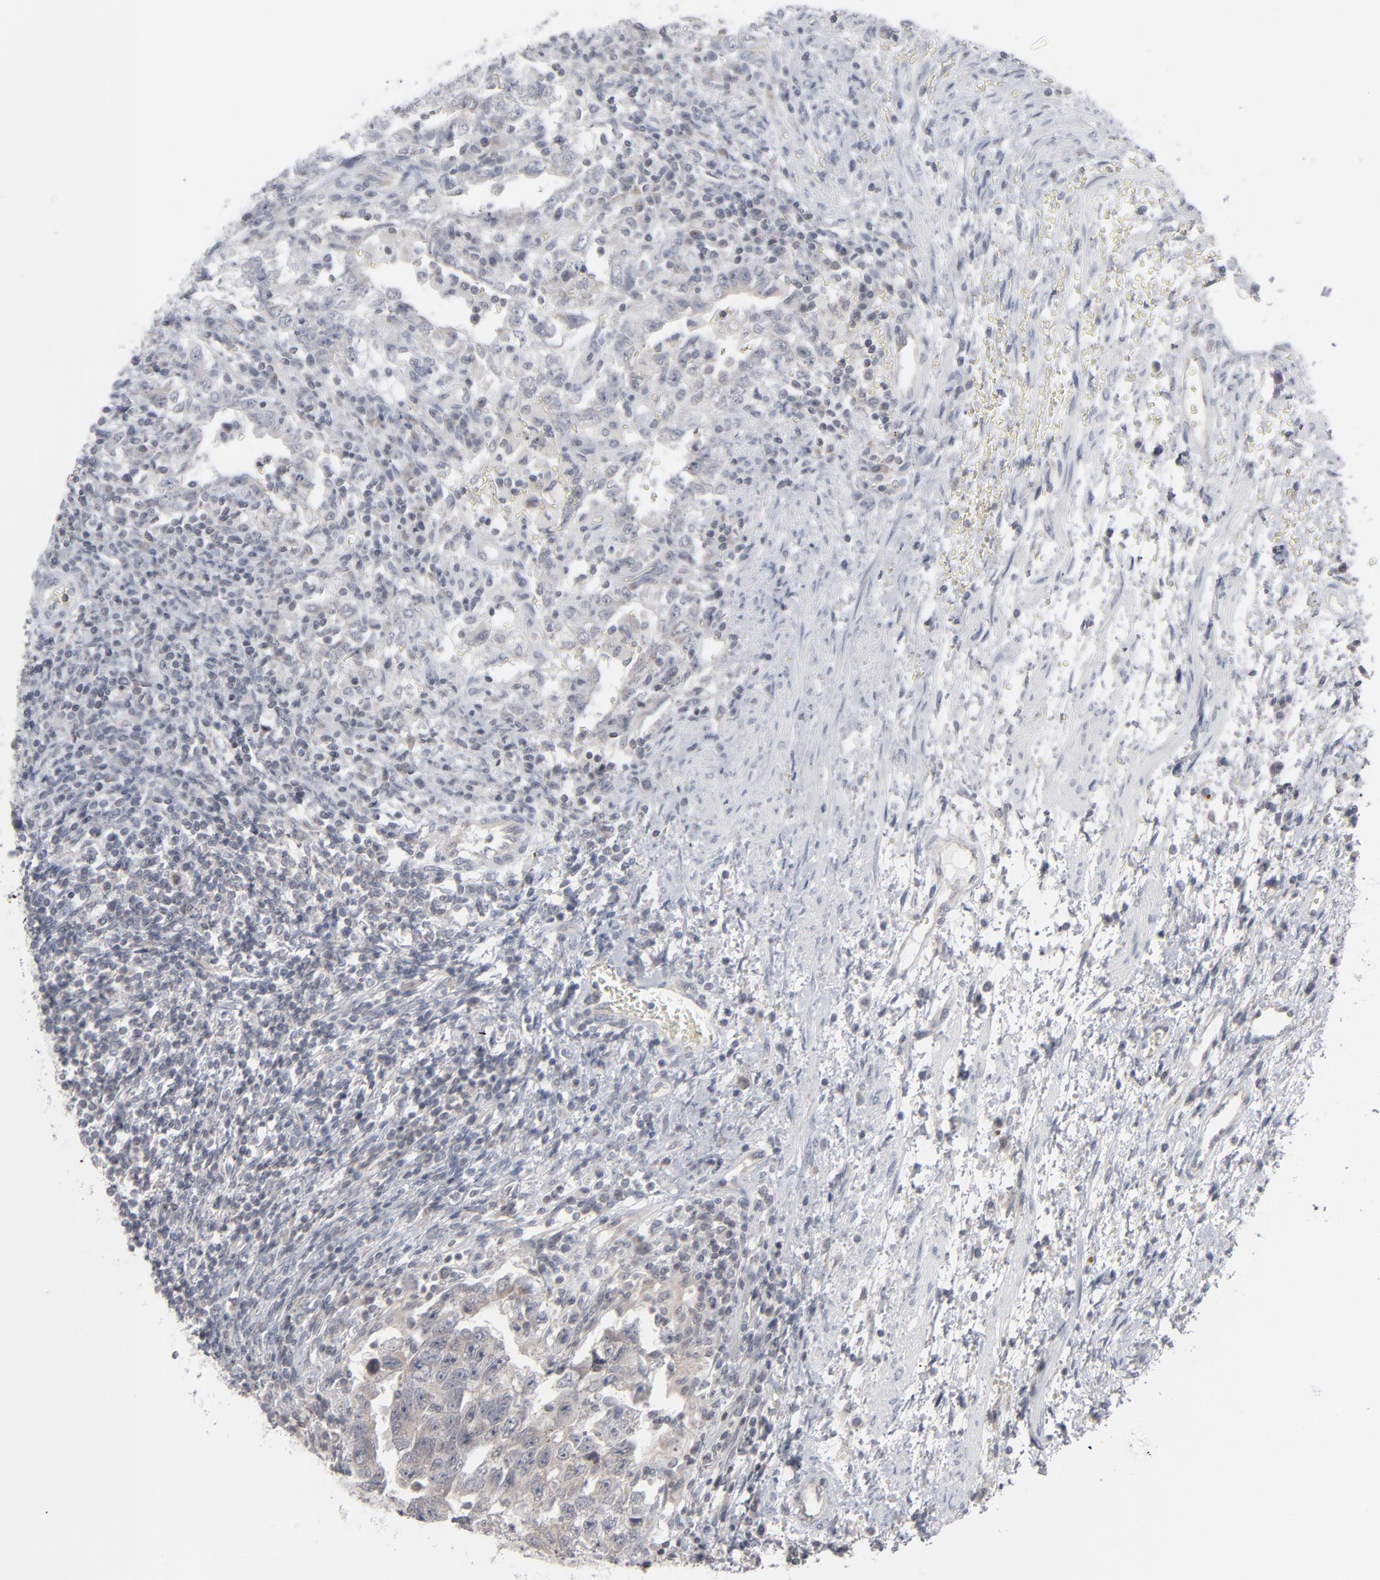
{"staining": {"intensity": "negative", "quantity": "none", "location": "none"}, "tissue": "testis cancer", "cell_type": "Tumor cells", "image_type": "cancer", "snomed": [{"axis": "morphology", "description": "Carcinoma, Embryonal, NOS"}, {"axis": "topography", "description": "Testis"}], "caption": "There is no significant positivity in tumor cells of testis cancer.", "gene": "POF1B", "patient": {"sex": "male", "age": 26}}